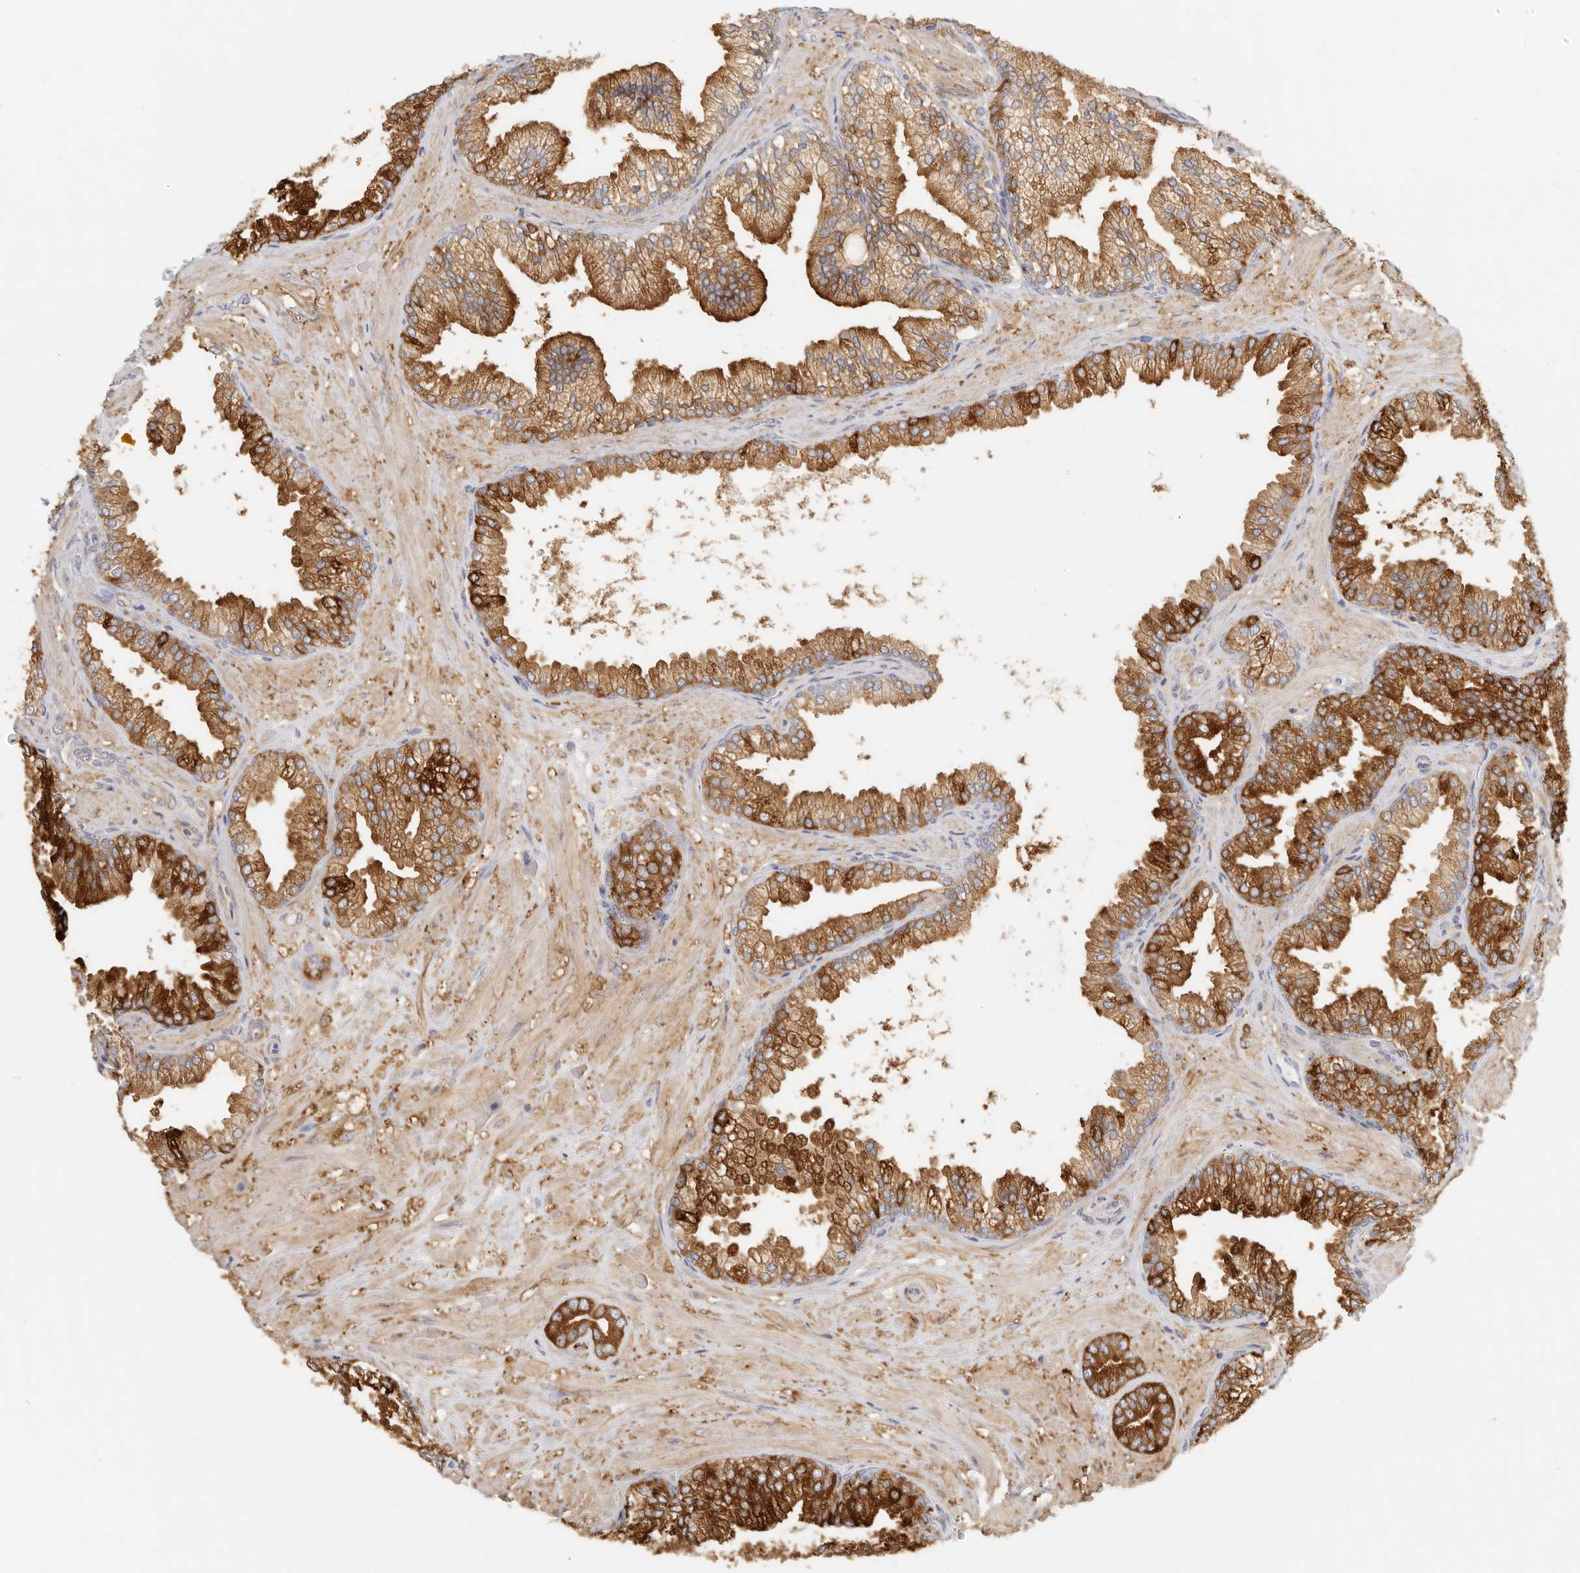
{"staining": {"intensity": "moderate", "quantity": ">75%", "location": "cytoplasmic/membranous"}, "tissue": "prostate cancer", "cell_type": "Tumor cells", "image_type": "cancer", "snomed": [{"axis": "morphology", "description": "Adenocarcinoma, Low grade"}, {"axis": "topography", "description": "Prostate"}], "caption": "Tumor cells exhibit moderate cytoplasmic/membranous expression in approximately >75% of cells in low-grade adenocarcinoma (prostate).", "gene": "NIBAN1", "patient": {"sex": "male", "age": 71}}